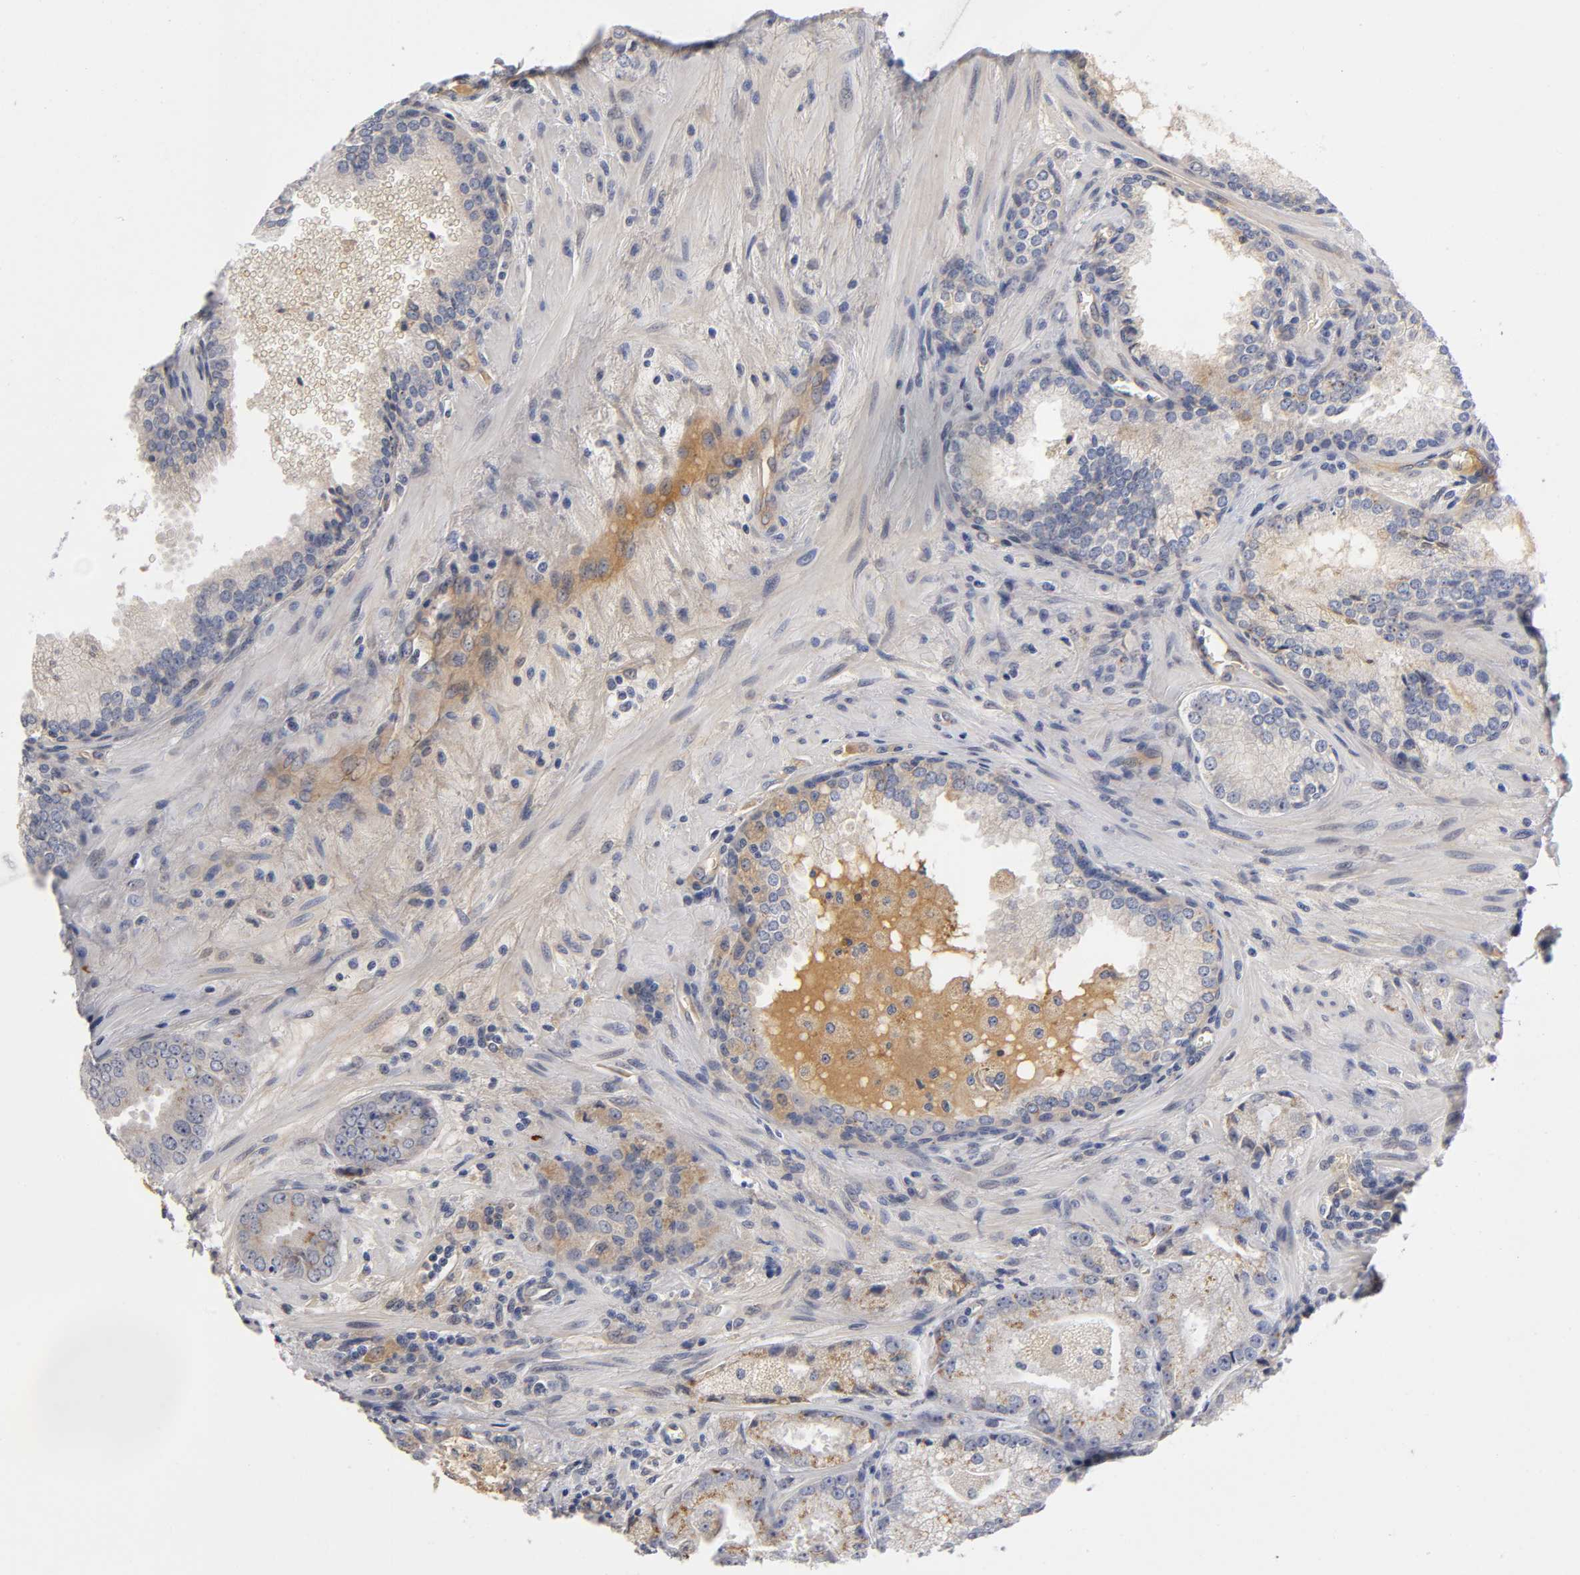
{"staining": {"intensity": "moderate", "quantity": "25%-75%", "location": "cytoplasmic/membranous"}, "tissue": "prostate cancer", "cell_type": "Tumor cells", "image_type": "cancer", "snomed": [{"axis": "morphology", "description": "Adenocarcinoma, Low grade"}, {"axis": "topography", "description": "Prostate"}], "caption": "The immunohistochemical stain shows moderate cytoplasmic/membranous expression in tumor cells of prostate cancer tissue.", "gene": "NOVA1", "patient": {"sex": "male", "age": 60}}